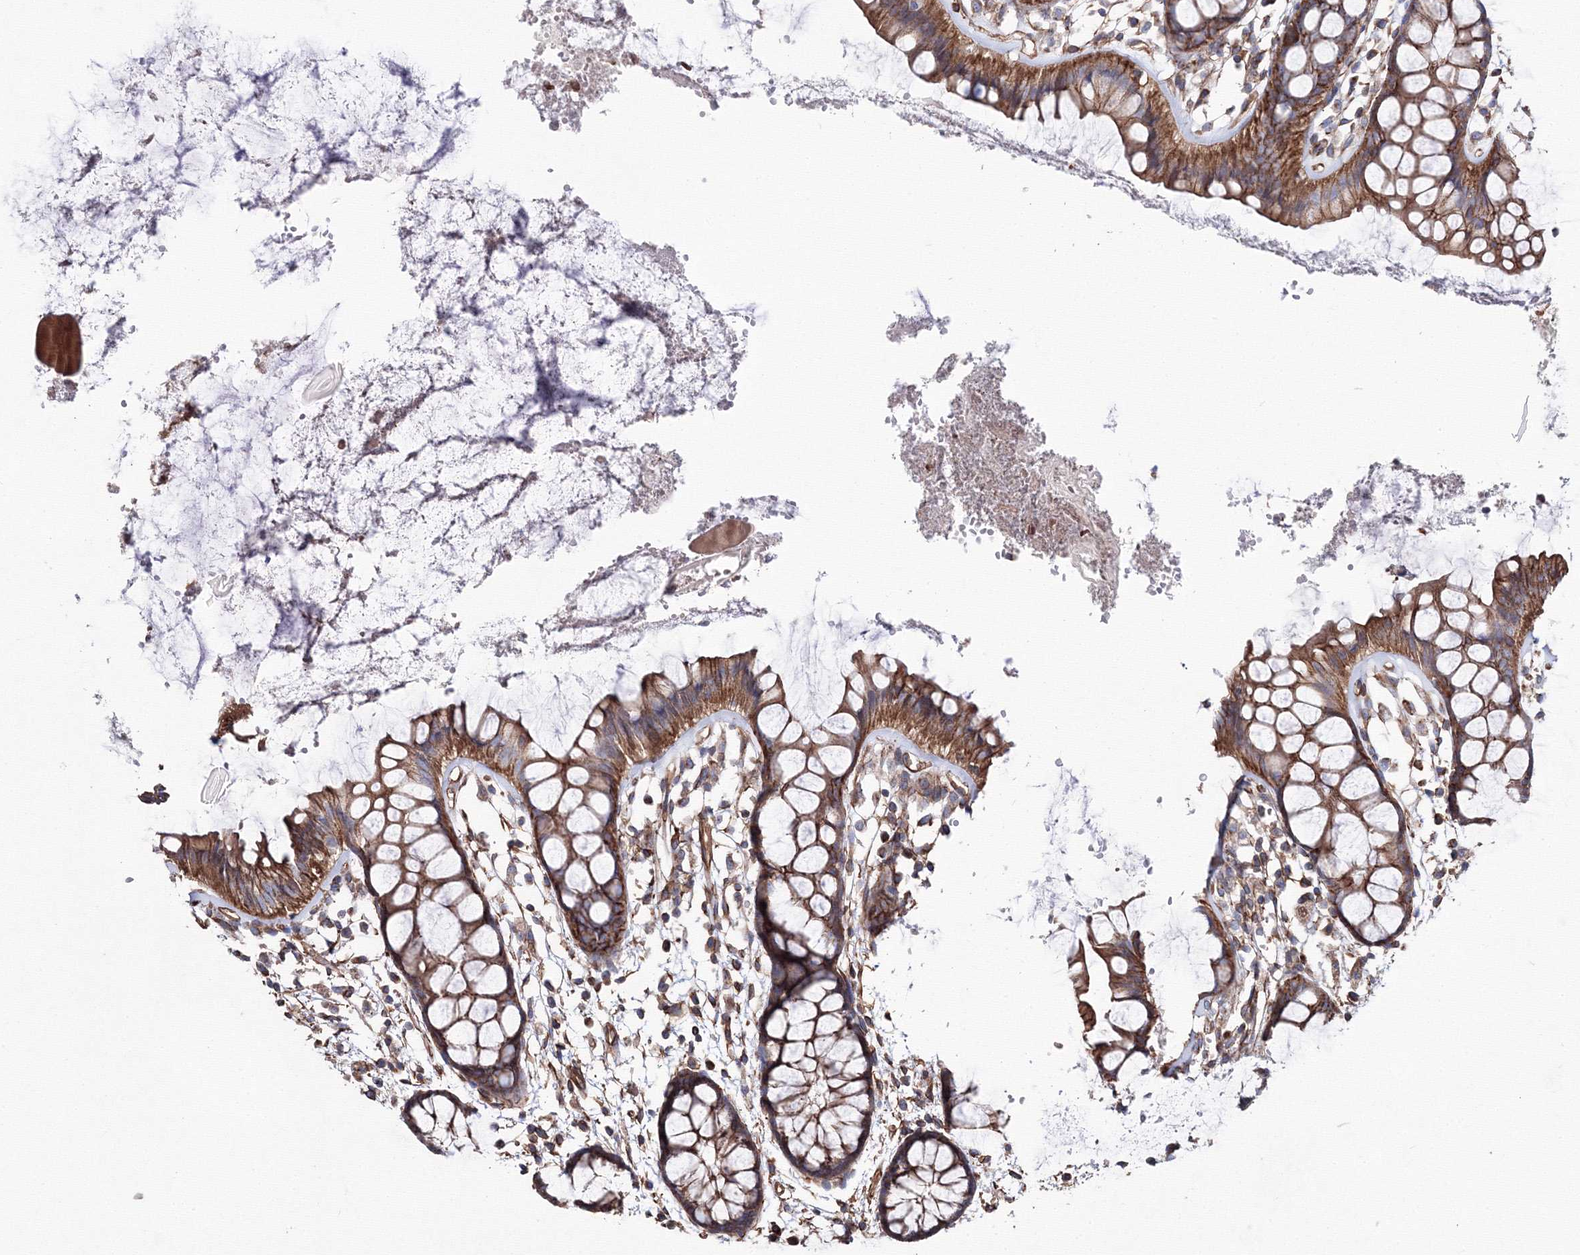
{"staining": {"intensity": "moderate", "quantity": ">75%", "location": "cytoplasmic/membranous"}, "tissue": "rectum", "cell_type": "Glandular cells", "image_type": "normal", "snomed": [{"axis": "morphology", "description": "Normal tissue, NOS"}, {"axis": "topography", "description": "Rectum"}], "caption": "Unremarkable rectum displays moderate cytoplasmic/membranous expression in approximately >75% of glandular cells, visualized by immunohistochemistry.", "gene": "ANKRD37", "patient": {"sex": "female", "age": 66}}